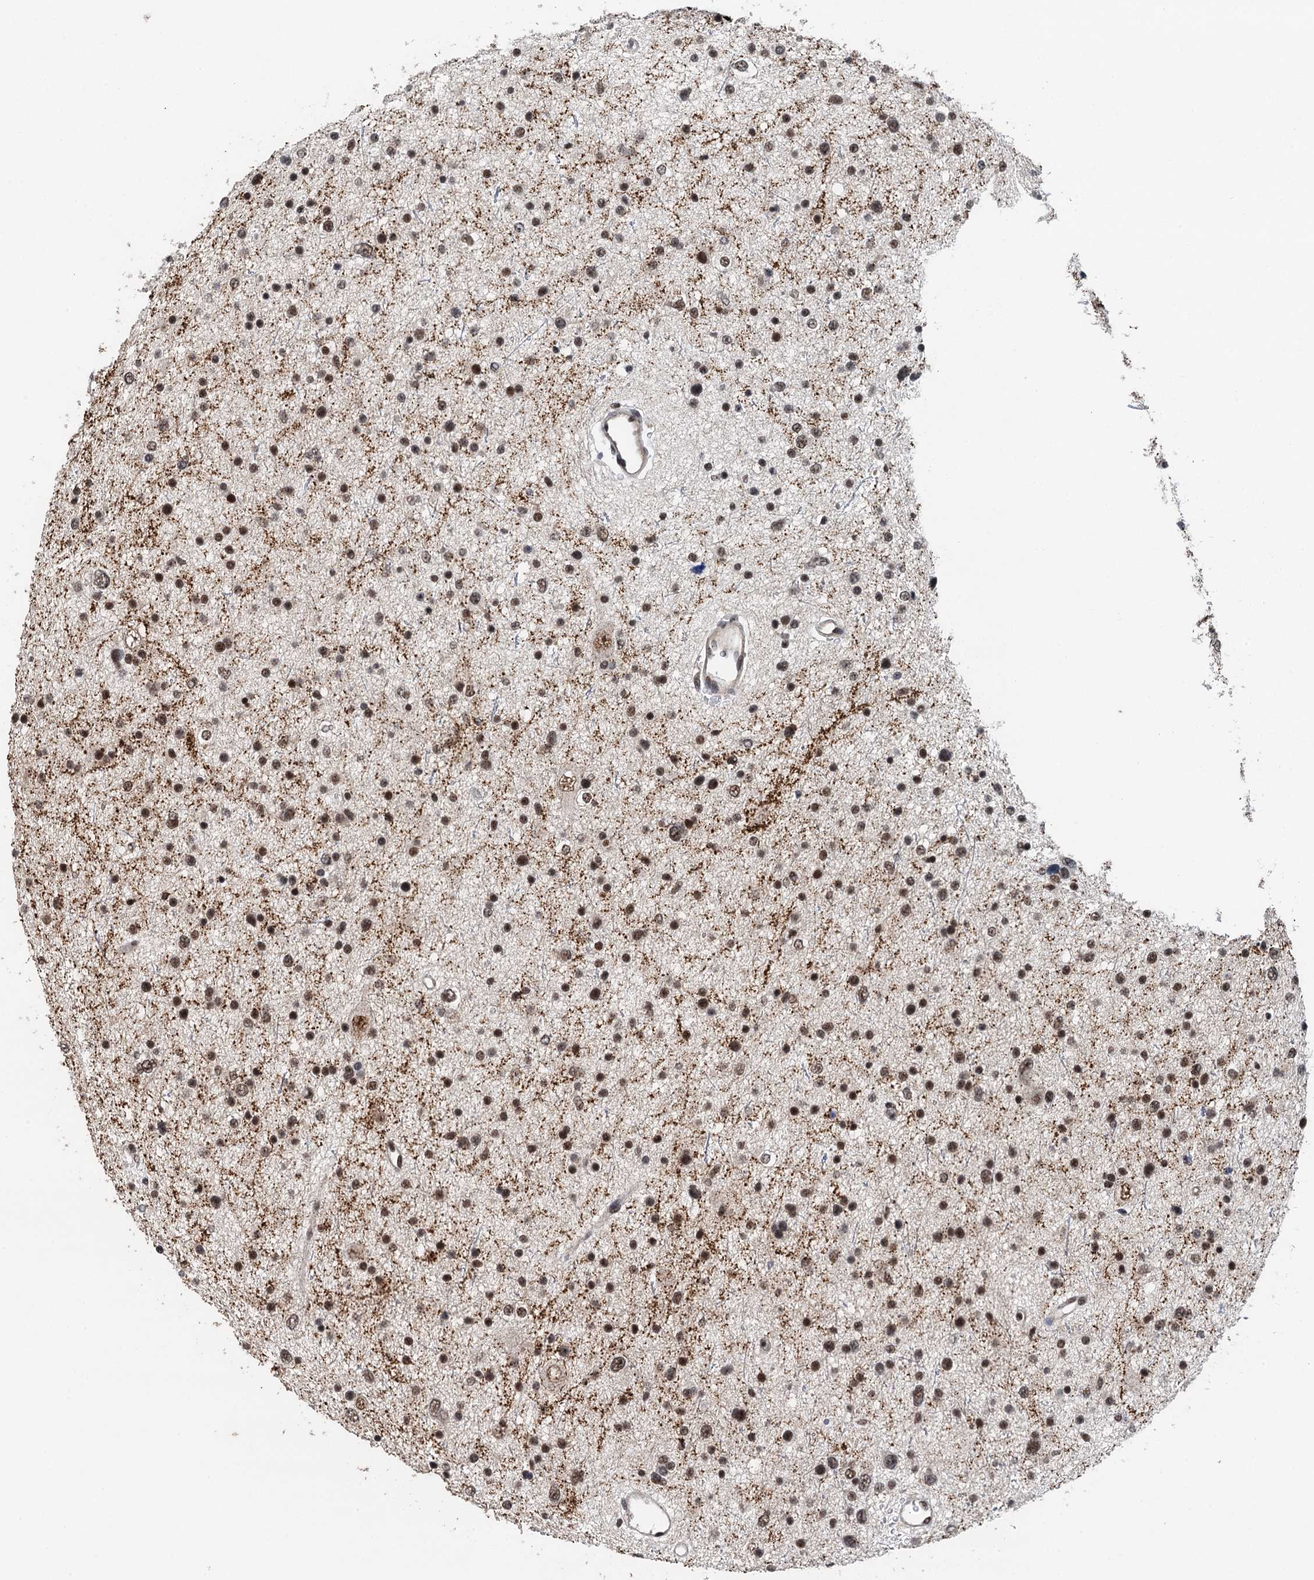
{"staining": {"intensity": "moderate", "quantity": ">75%", "location": "nuclear"}, "tissue": "glioma", "cell_type": "Tumor cells", "image_type": "cancer", "snomed": [{"axis": "morphology", "description": "Glioma, malignant, Low grade"}, {"axis": "topography", "description": "Brain"}], "caption": "This micrograph displays immunohistochemistry (IHC) staining of human glioma, with medium moderate nuclear staining in about >75% of tumor cells.", "gene": "MTA3", "patient": {"sex": "female", "age": 37}}